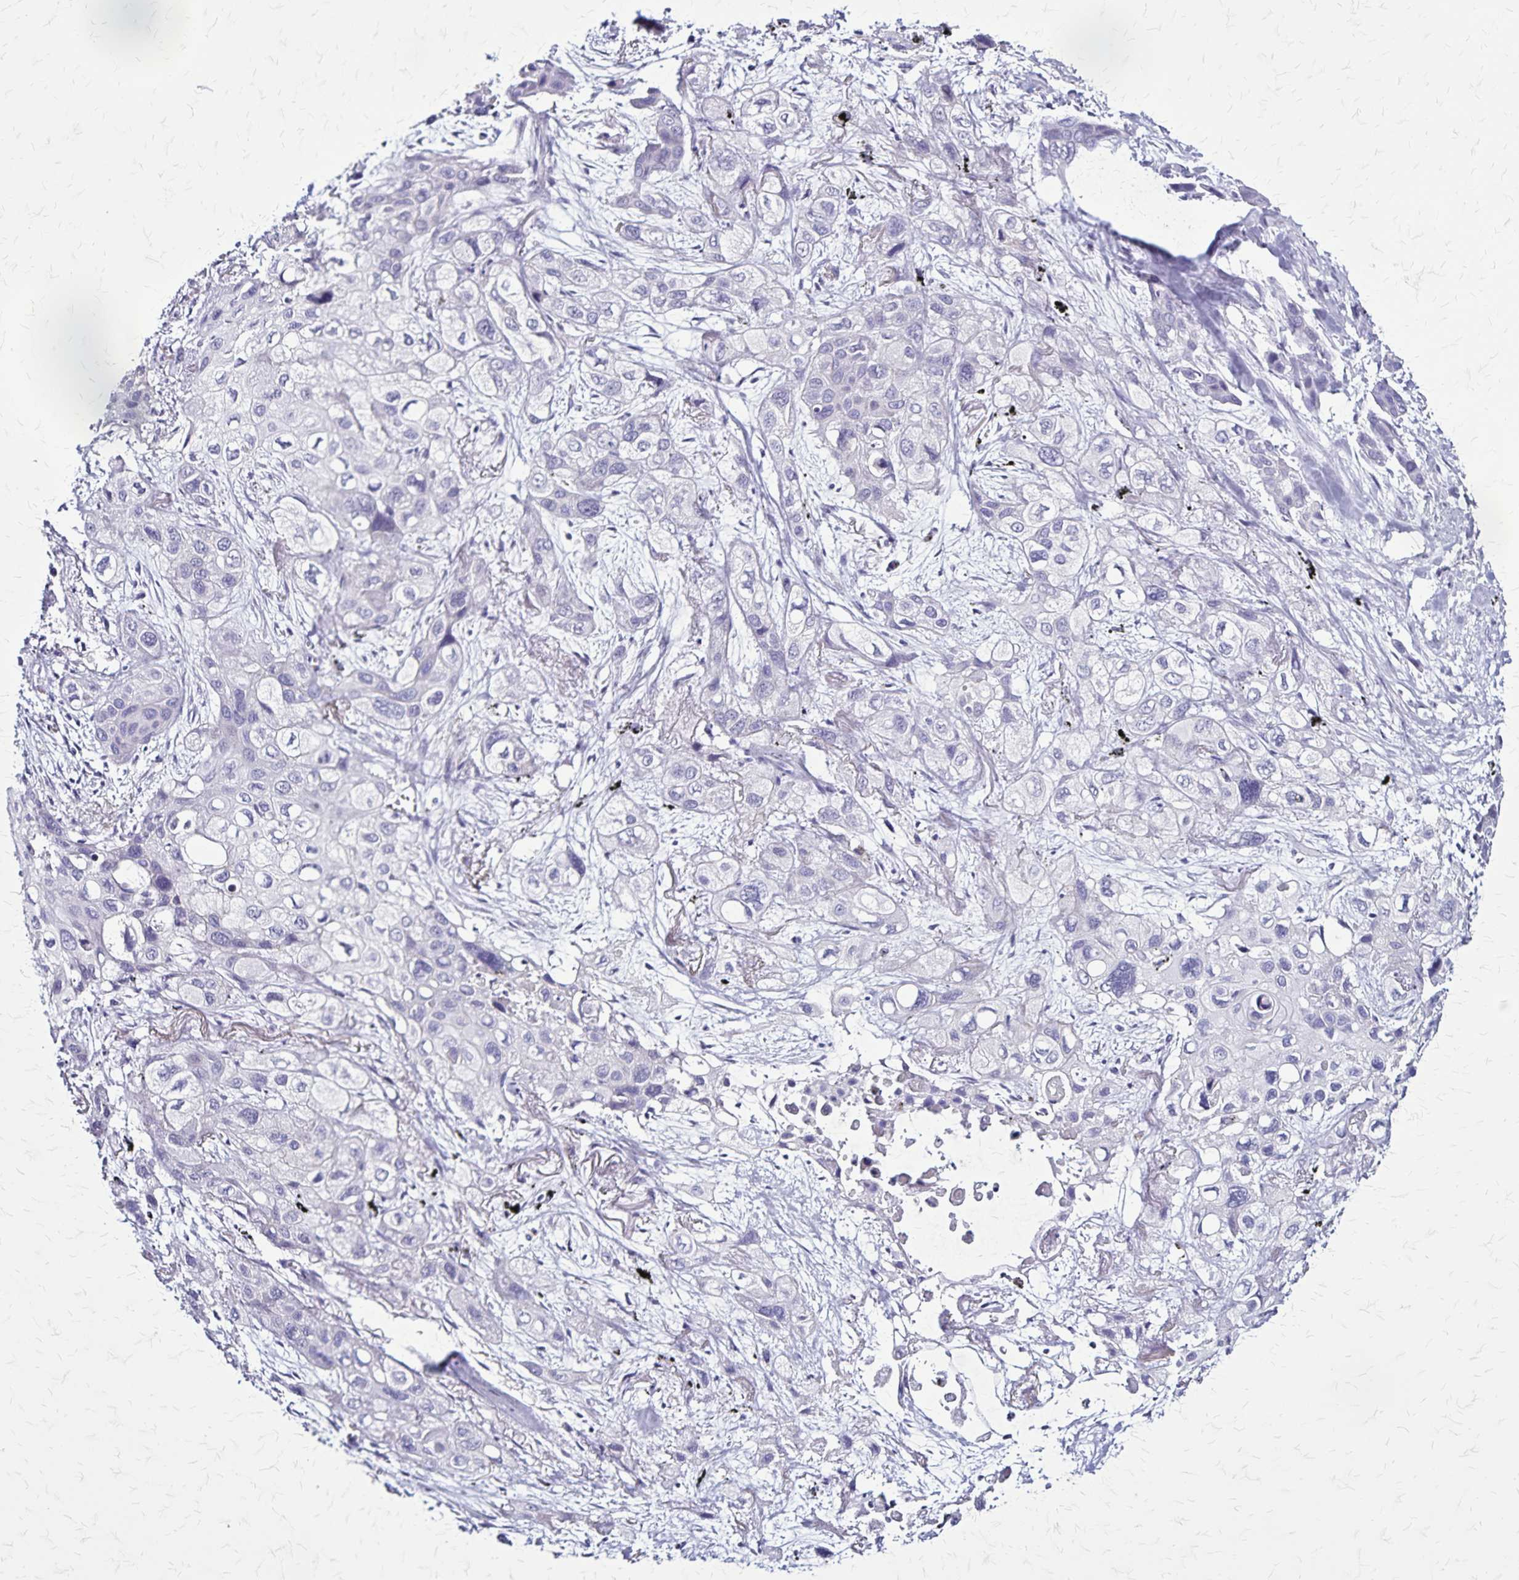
{"staining": {"intensity": "negative", "quantity": "none", "location": "none"}, "tissue": "lung cancer", "cell_type": "Tumor cells", "image_type": "cancer", "snomed": [{"axis": "morphology", "description": "Squamous cell carcinoma, NOS"}, {"axis": "morphology", "description": "Squamous cell carcinoma, metastatic, NOS"}, {"axis": "topography", "description": "Lung"}], "caption": "Immunohistochemistry (IHC) histopathology image of squamous cell carcinoma (lung) stained for a protein (brown), which exhibits no positivity in tumor cells.", "gene": "PLXNA4", "patient": {"sex": "male", "age": 59}}